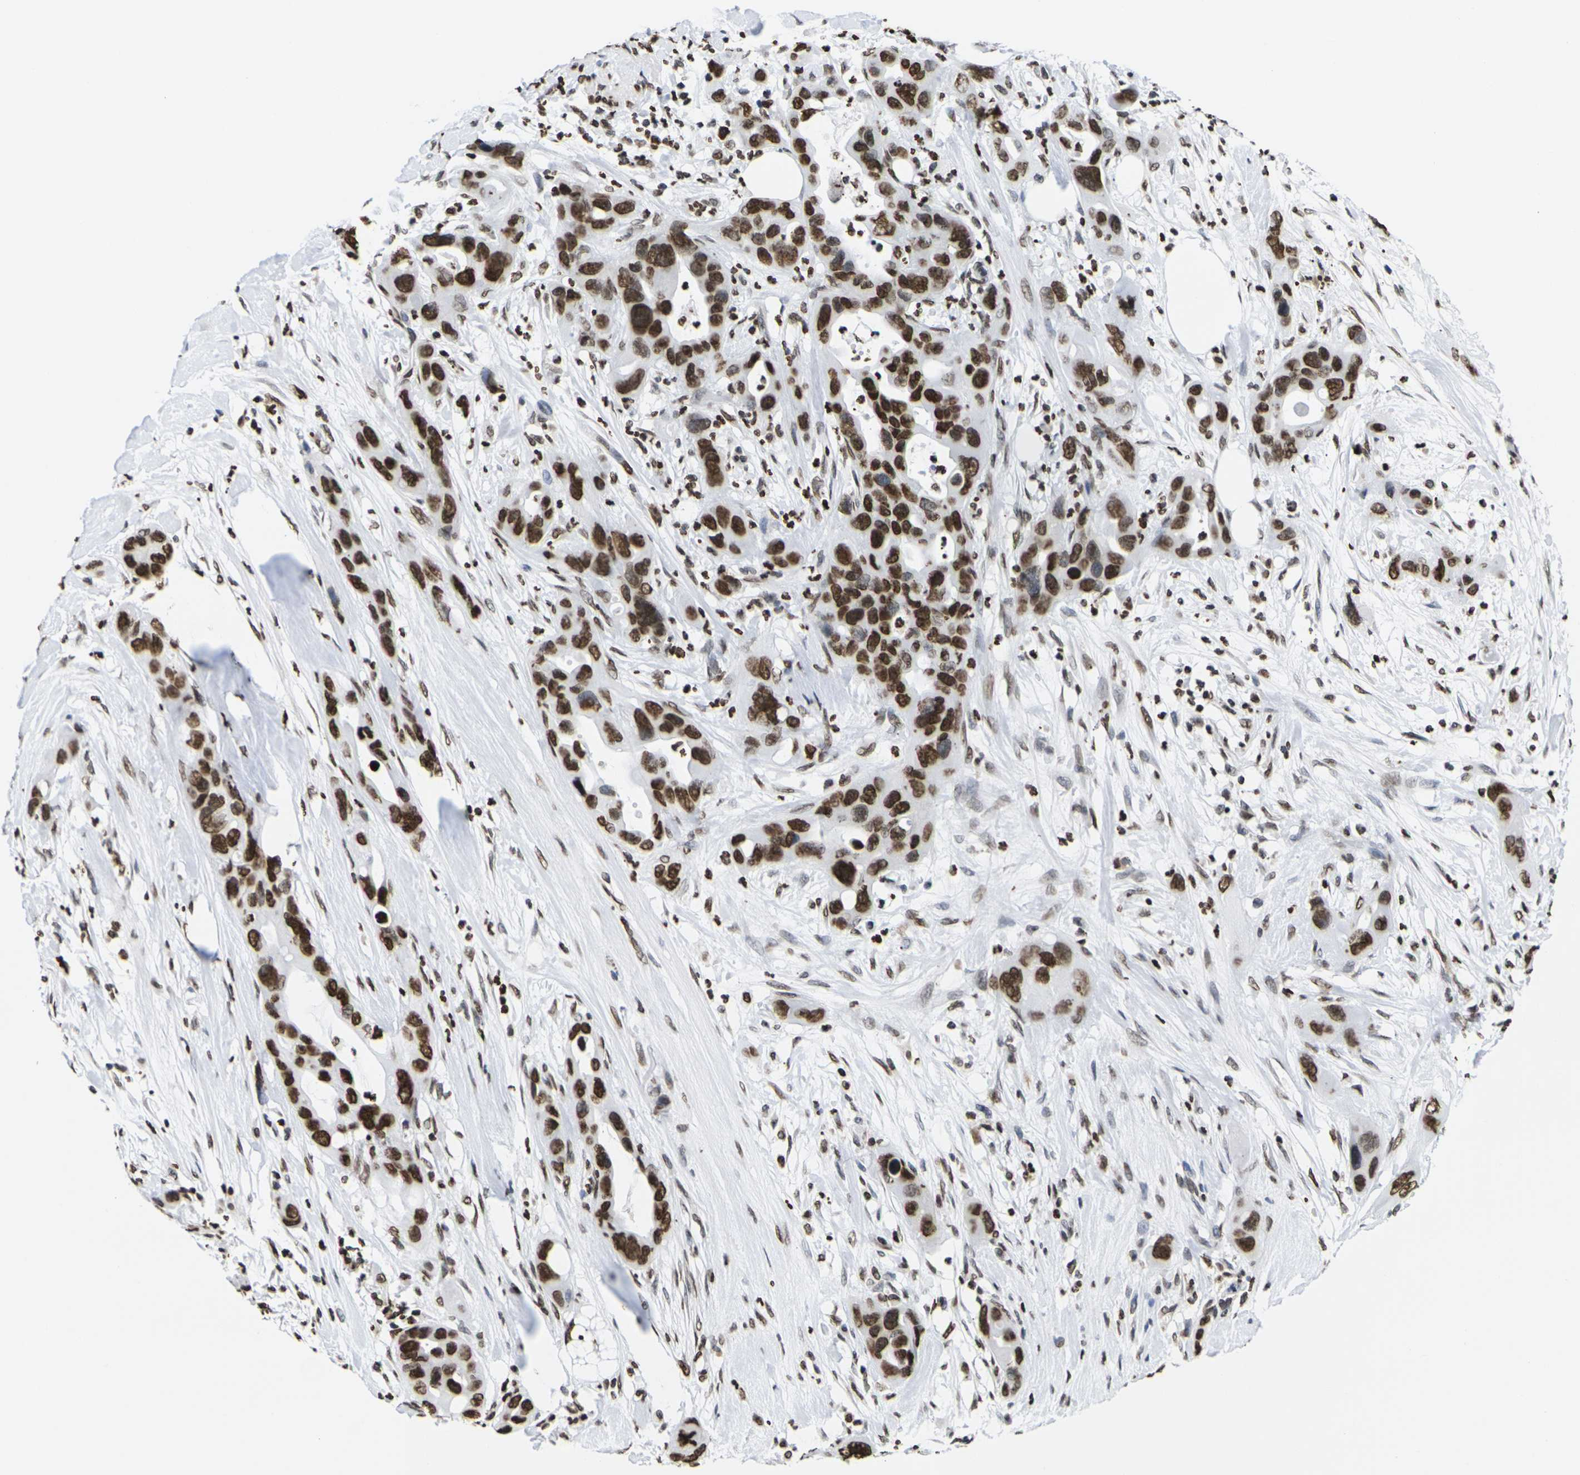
{"staining": {"intensity": "strong", "quantity": ">75%", "location": "cytoplasmic/membranous,nuclear"}, "tissue": "pancreatic cancer", "cell_type": "Tumor cells", "image_type": "cancer", "snomed": [{"axis": "morphology", "description": "Adenocarcinoma, NOS"}, {"axis": "topography", "description": "Pancreas"}], "caption": "DAB (3,3'-diaminobenzidine) immunohistochemical staining of pancreatic adenocarcinoma reveals strong cytoplasmic/membranous and nuclear protein positivity in about >75% of tumor cells. (Stains: DAB in brown, nuclei in blue, Microscopy: brightfield microscopy at high magnification).", "gene": "H2AC21", "patient": {"sex": "female", "age": 71}}